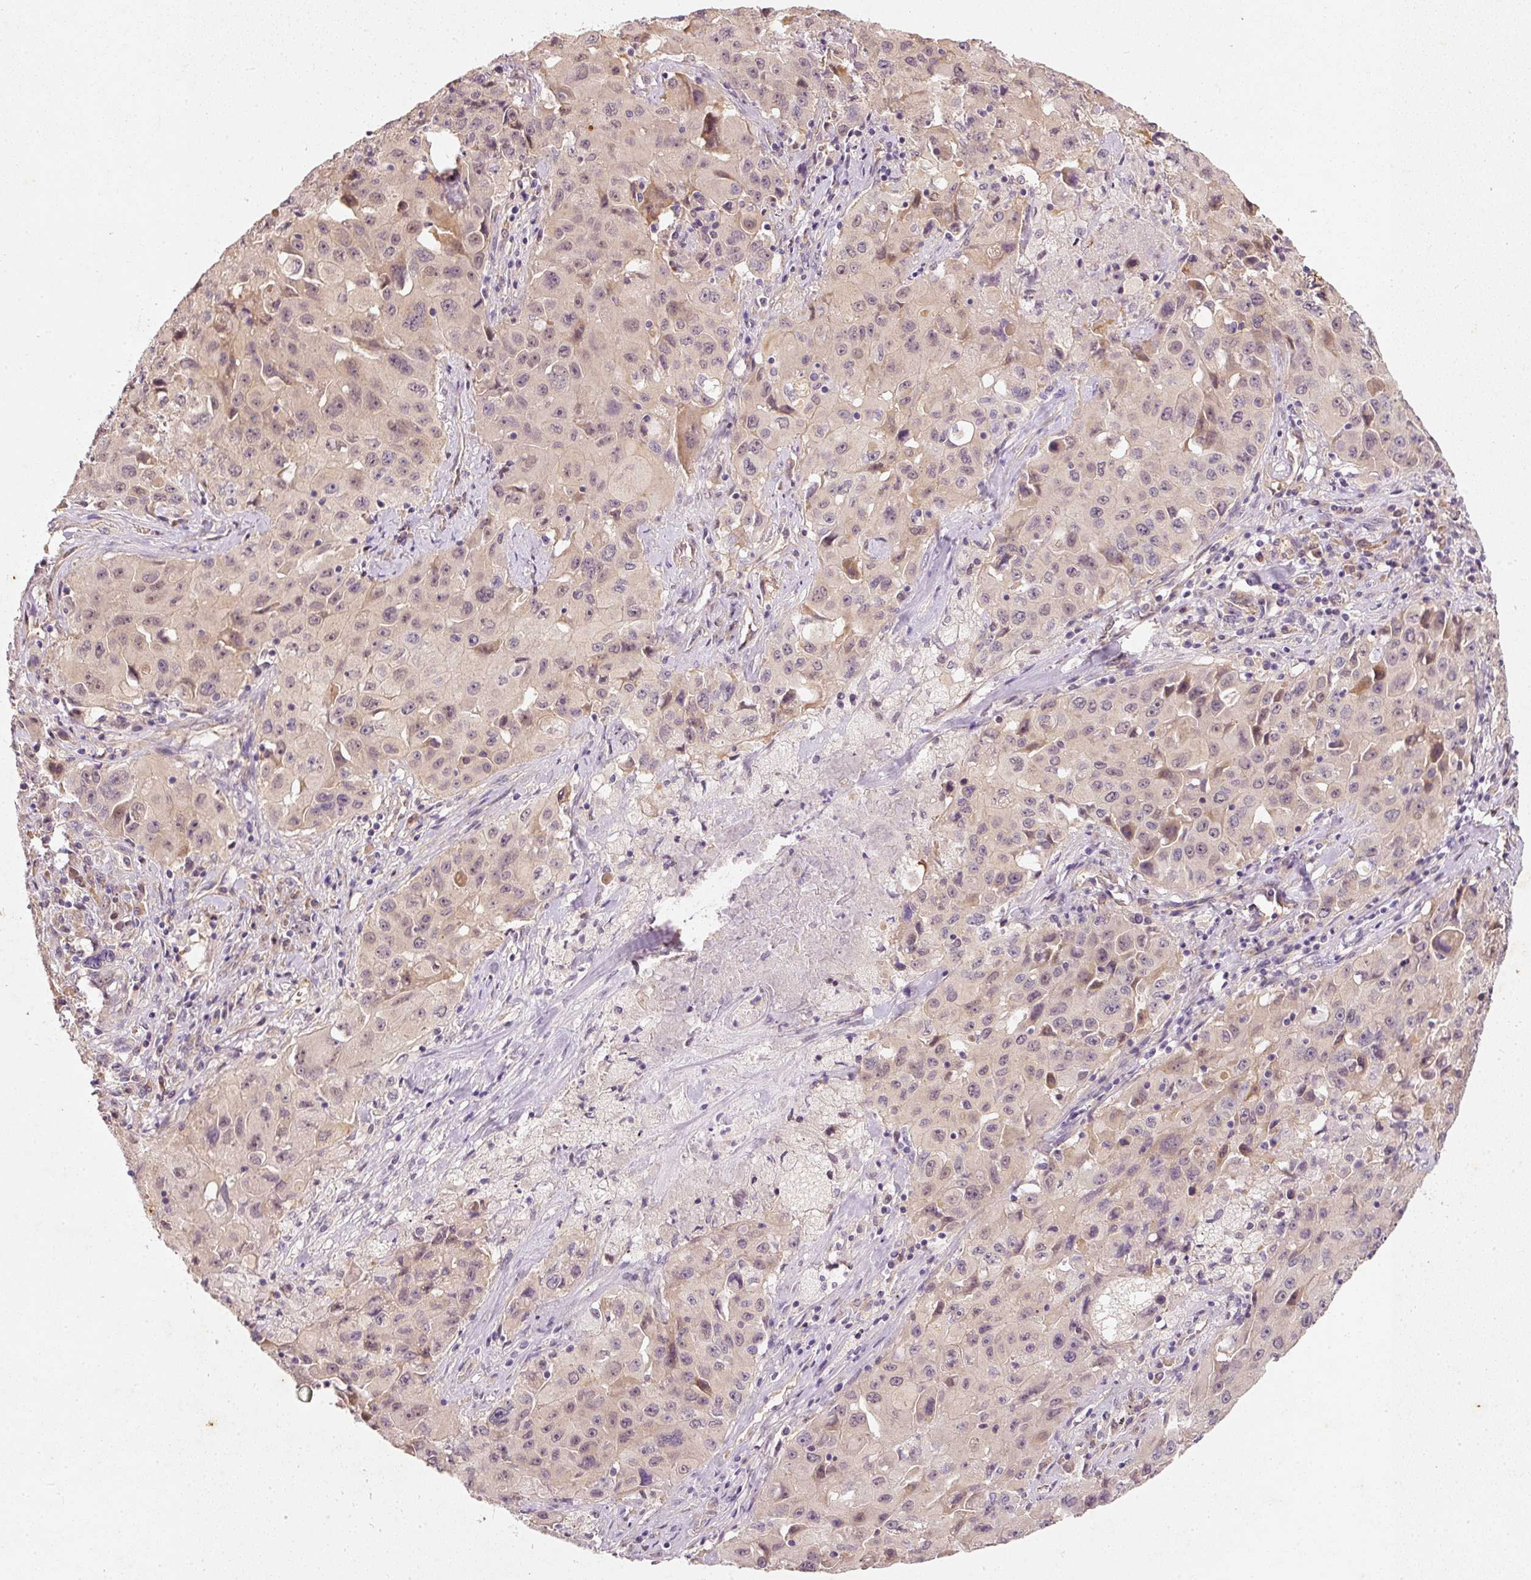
{"staining": {"intensity": "weak", "quantity": "<25%", "location": "cytoplasmic/membranous"}, "tissue": "lung cancer", "cell_type": "Tumor cells", "image_type": "cancer", "snomed": [{"axis": "morphology", "description": "Squamous cell carcinoma, NOS"}, {"axis": "topography", "description": "Lung"}], "caption": "A high-resolution micrograph shows immunohistochemistry staining of lung cancer, which shows no significant positivity in tumor cells.", "gene": "RGL2", "patient": {"sex": "male", "age": 63}}